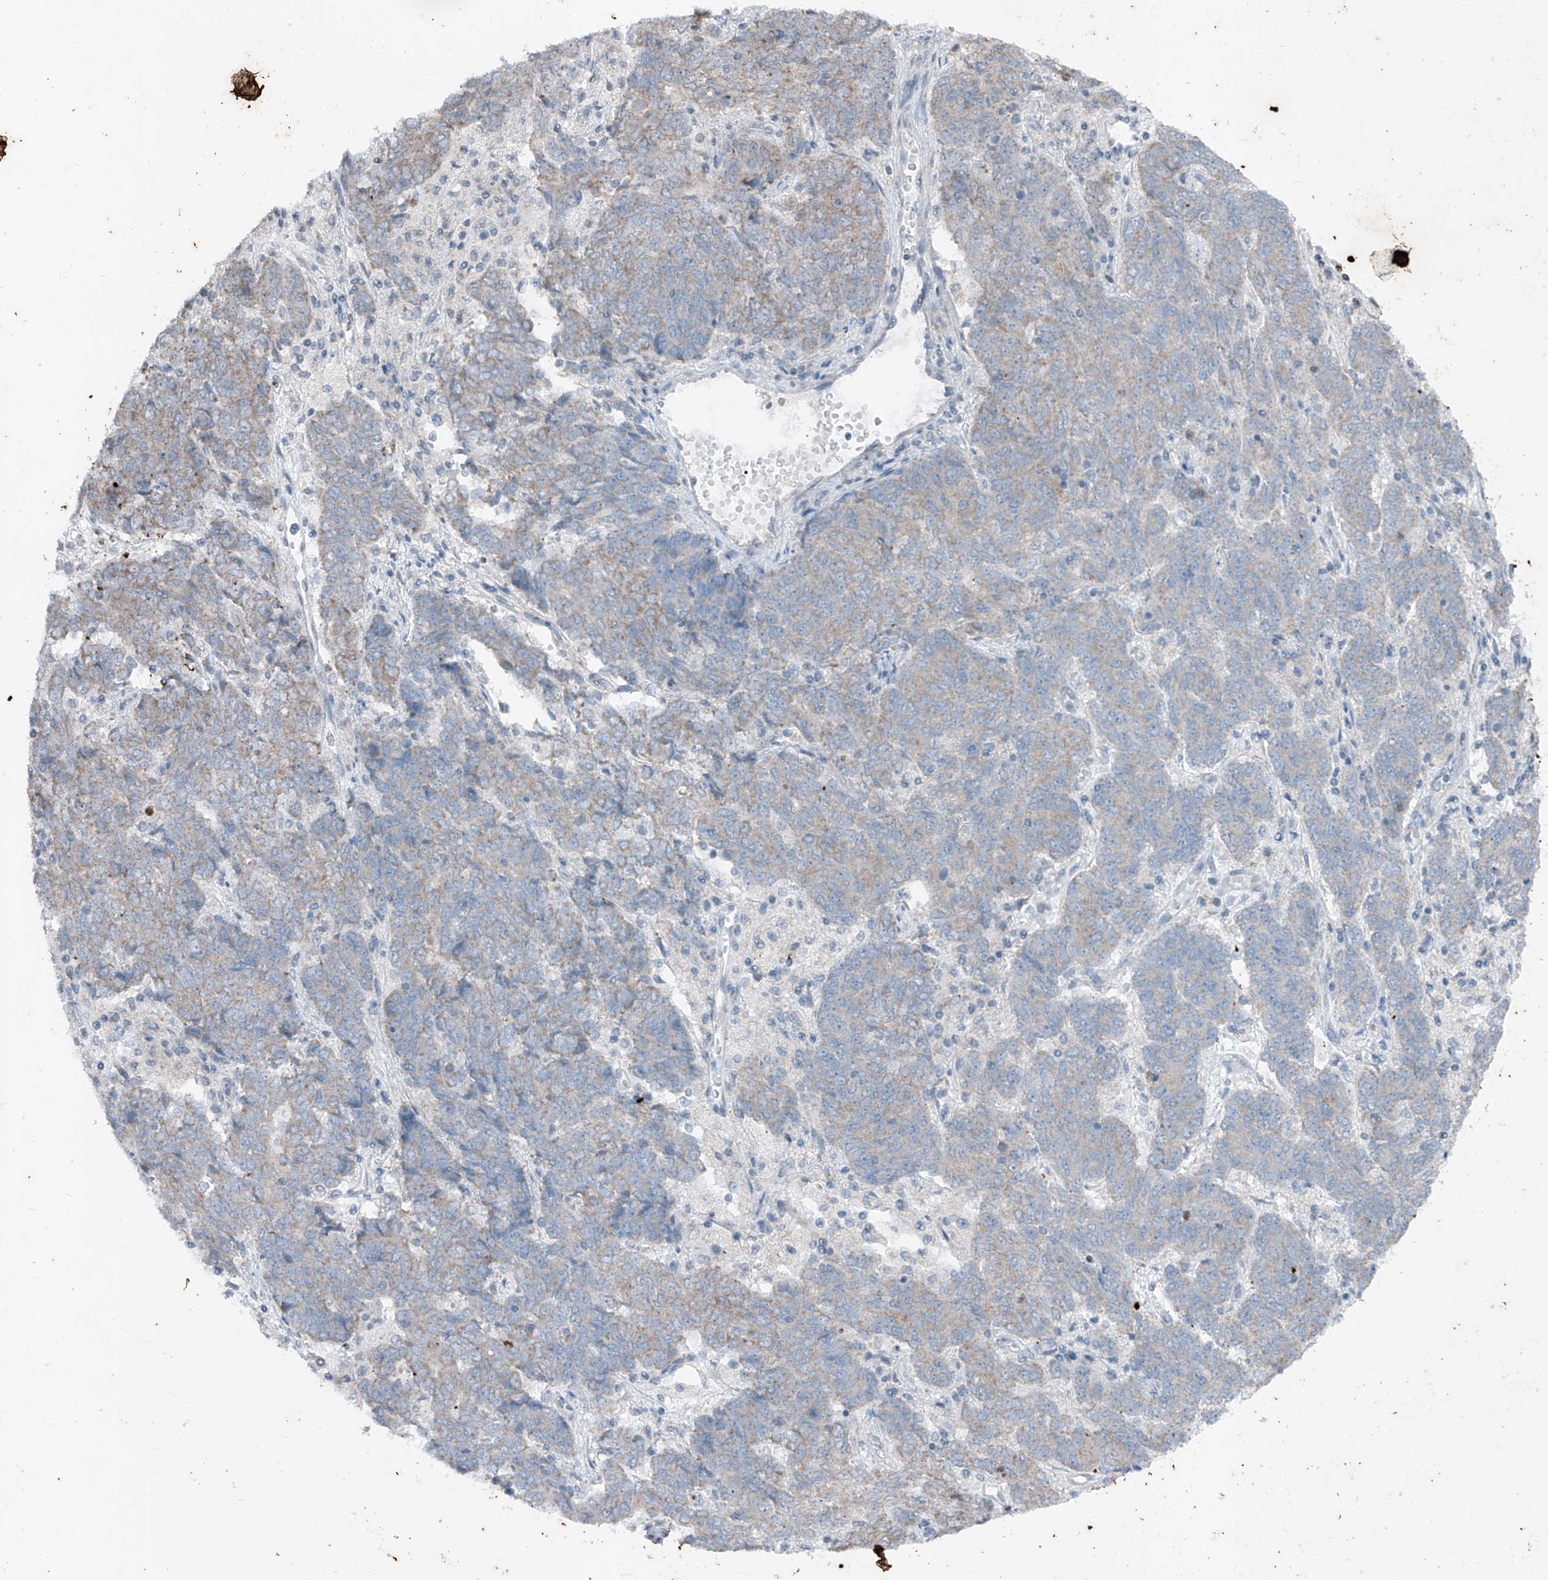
{"staining": {"intensity": "weak", "quantity": "25%-75%", "location": "cytoplasmic/membranous"}, "tissue": "endometrial cancer", "cell_type": "Tumor cells", "image_type": "cancer", "snomed": [{"axis": "morphology", "description": "Adenocarcinoma, NOS"}, {"axis": "topography", "description": "Endometrium"}], "caption": "IHC photomicrograph of neoplastic tissue: adenocarcinoma (endometrial) stained using IHC exhibits low levels of weak protein expression localized specifically in the cytoplasmic/membranous of tumor cells, appearing as a cytoplasmic/membranous brown color.", "gene": "DYRK1B", "patient": {"sex": "female", "age": 80}}